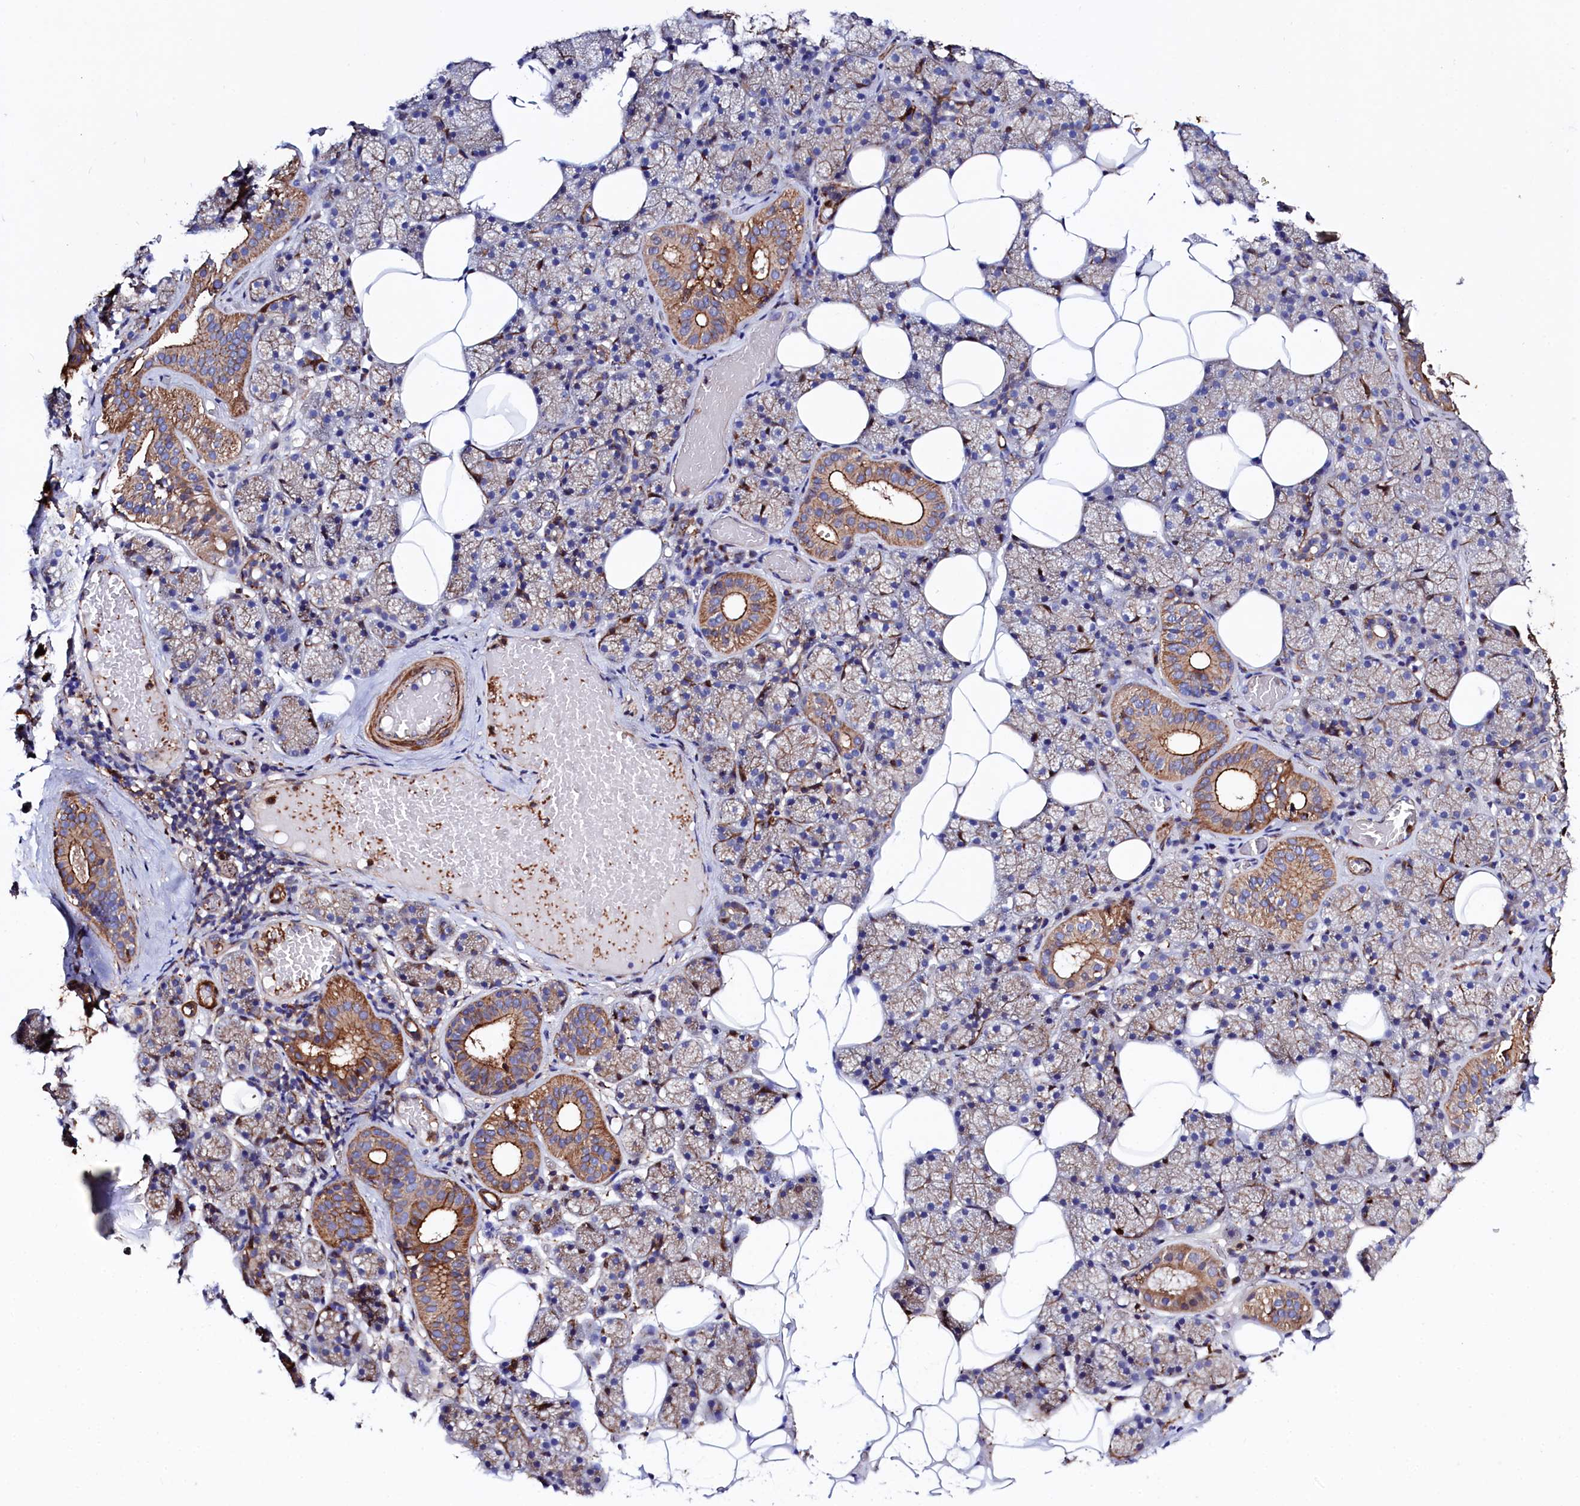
{"staining": {"intensity": "moderate", "quantity": "25%-75%", "location": "cytoplasmic/membranous"}, "tissue": "salivary gland", "cell_type": "Glandular cells", "image_type": "normal", "snomed": [{"axis": "morphology", "description": "Normal tissue, NOS"}, {"axis": "topography", "description": "Salivary gland"}], "caption": "DAB (3,3'-diaminobenzidine) immunohistochemical staining of normal human salivary gland shows moderate cytoplasmic/membranous protein positivity in approximately 25%-75% of glandular cells. The protein of interest is stained brown, and the nuclei are stained in blue (DAB (3,3'-diaminobenzidine) IHC with brightfield microscopy, high magnification).", "gene": "STAMBPL1", "patient": {"sex": "female", "age": 33}}